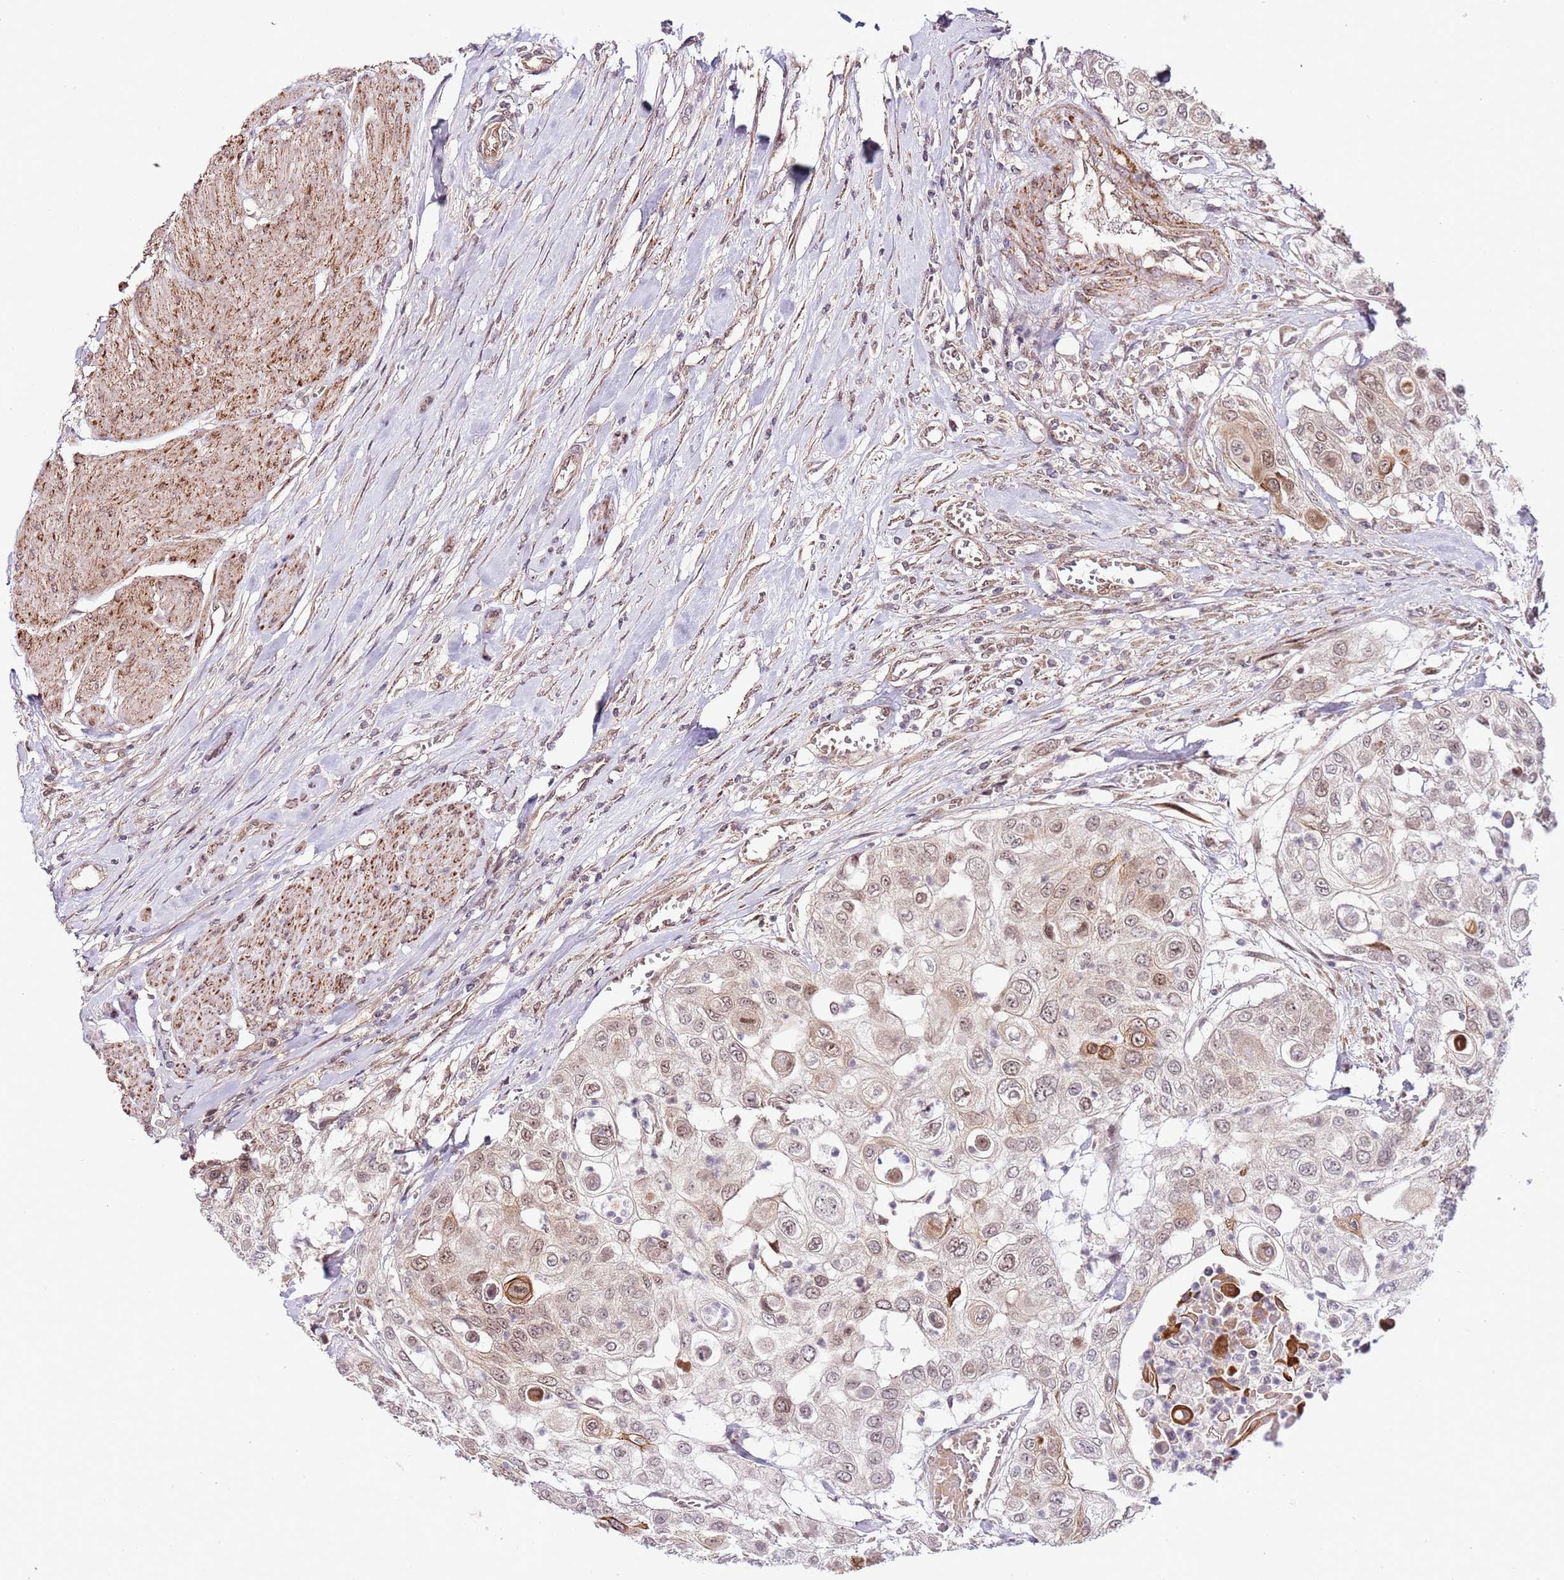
{"staining": {"intensity": "moderate", "quantity": "25%-75%", "location": "cytoplasmic/membranous"}, "tissue": "urothelial cancer", "cell_type": "Tumor cells", "image_type": "cancer", "snomed": [{"axis": "morphology", "description": "Urothelial carcinoma, High grade"}, {"axis": "topography", "description": "Urinary bladder"}], "caption": "Immunohistochemistry of urothelial cancer demonstrates medium levels of moderate cytoplasmic/membranous expression in about 25%-75% of tumor cells. Nuclei are stained in blue.", "gene": "CHD1", "patient": {"sex": "female", "age": 79}}